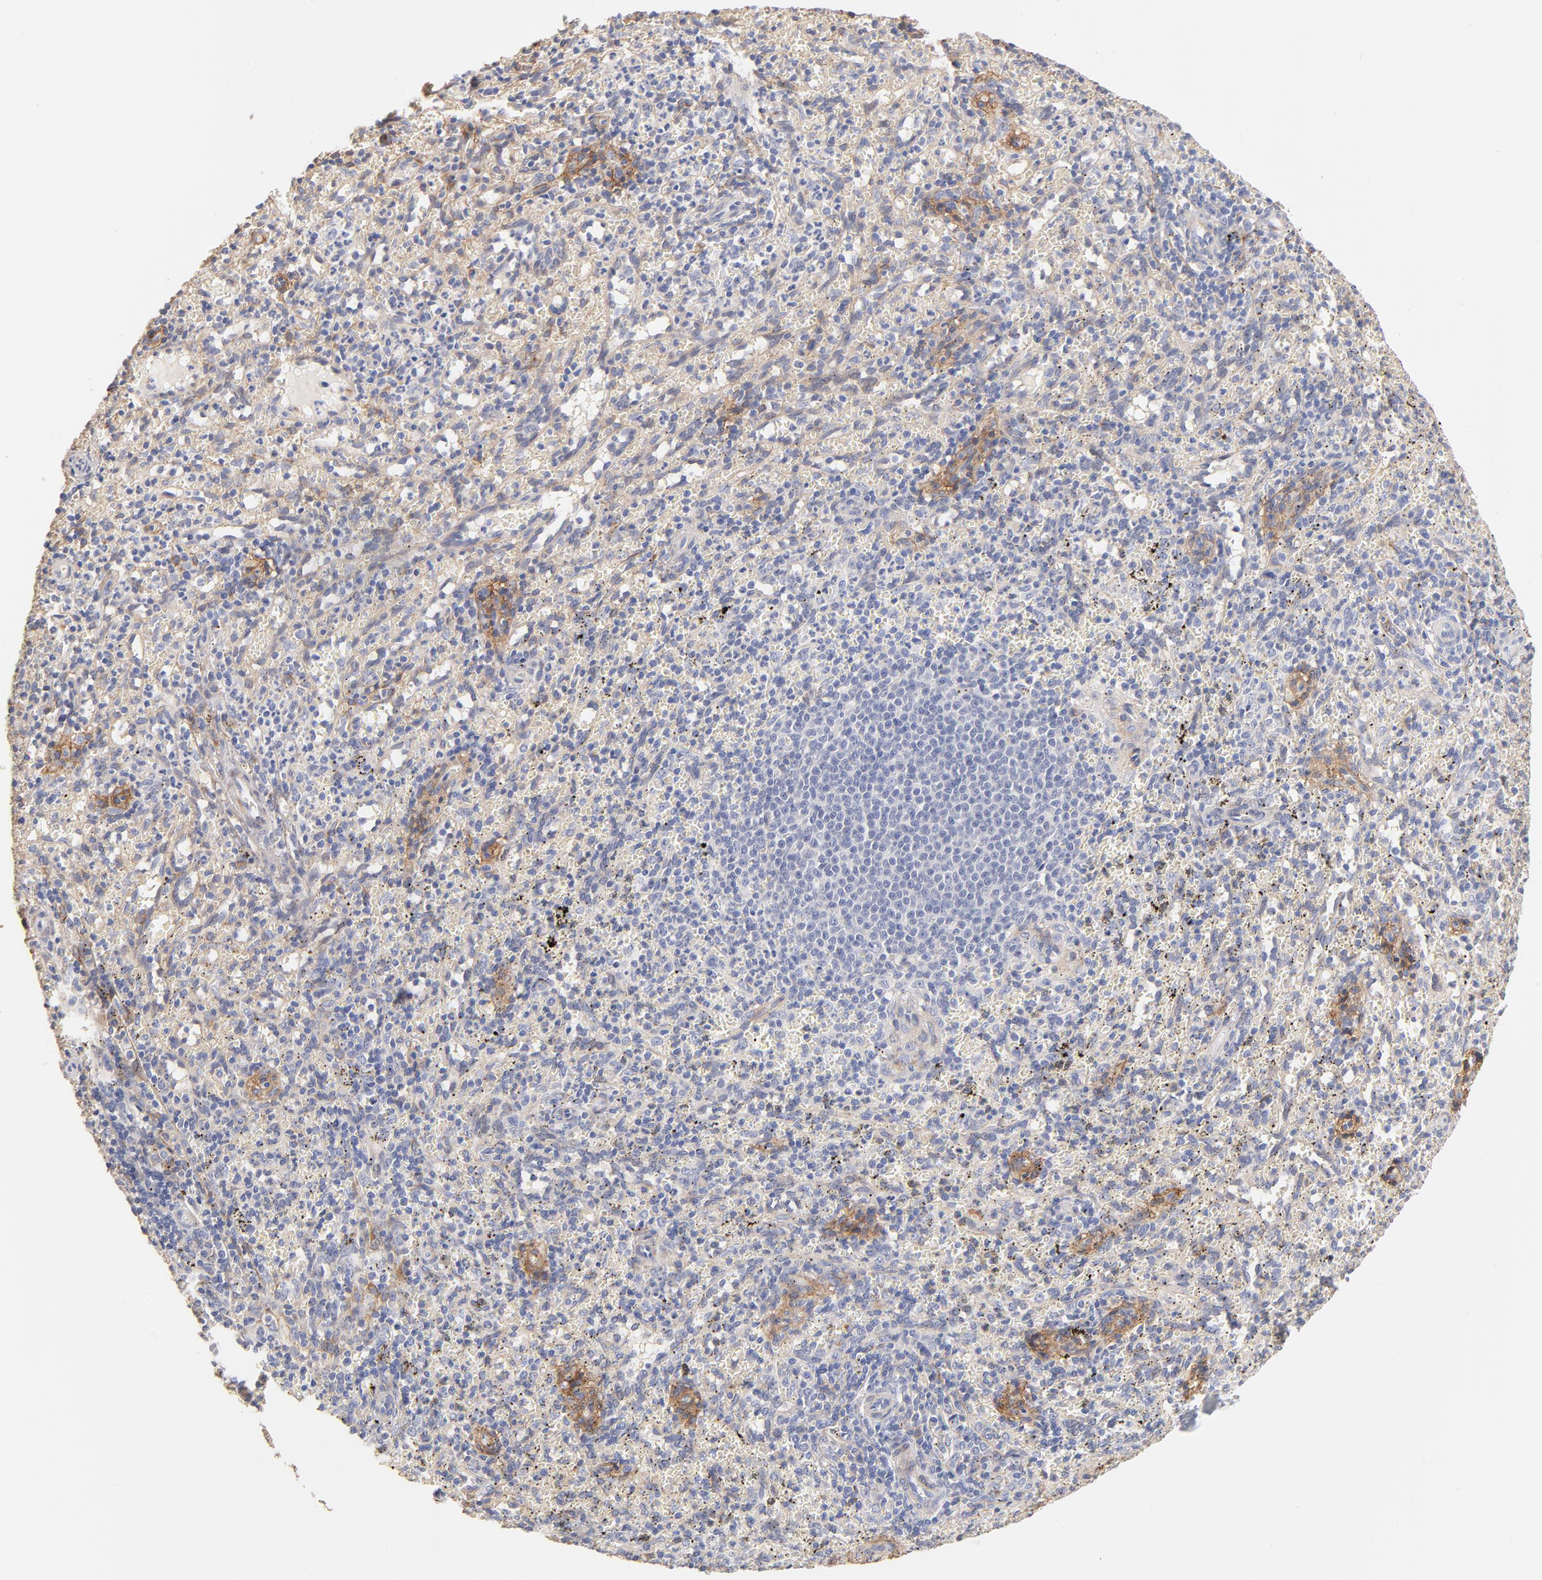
{"staining": {"intensity": "negative", "quantity": "none", "location": "none"}, "tissue": "spleen", "cell_type": "Cells in red pulp", "image_type": "normal", "snomed": [{"axis": "morphology", "description": "Normal tissue, NOS"}, {"axis": "topography", "description": "Spleen"}], "caption": "Immunohistochemistry of benign human spleen demonstrates no staining in cells in red pulp.", "gene": "ITGA8", "patient": {"sex": "female", "age": 10}}